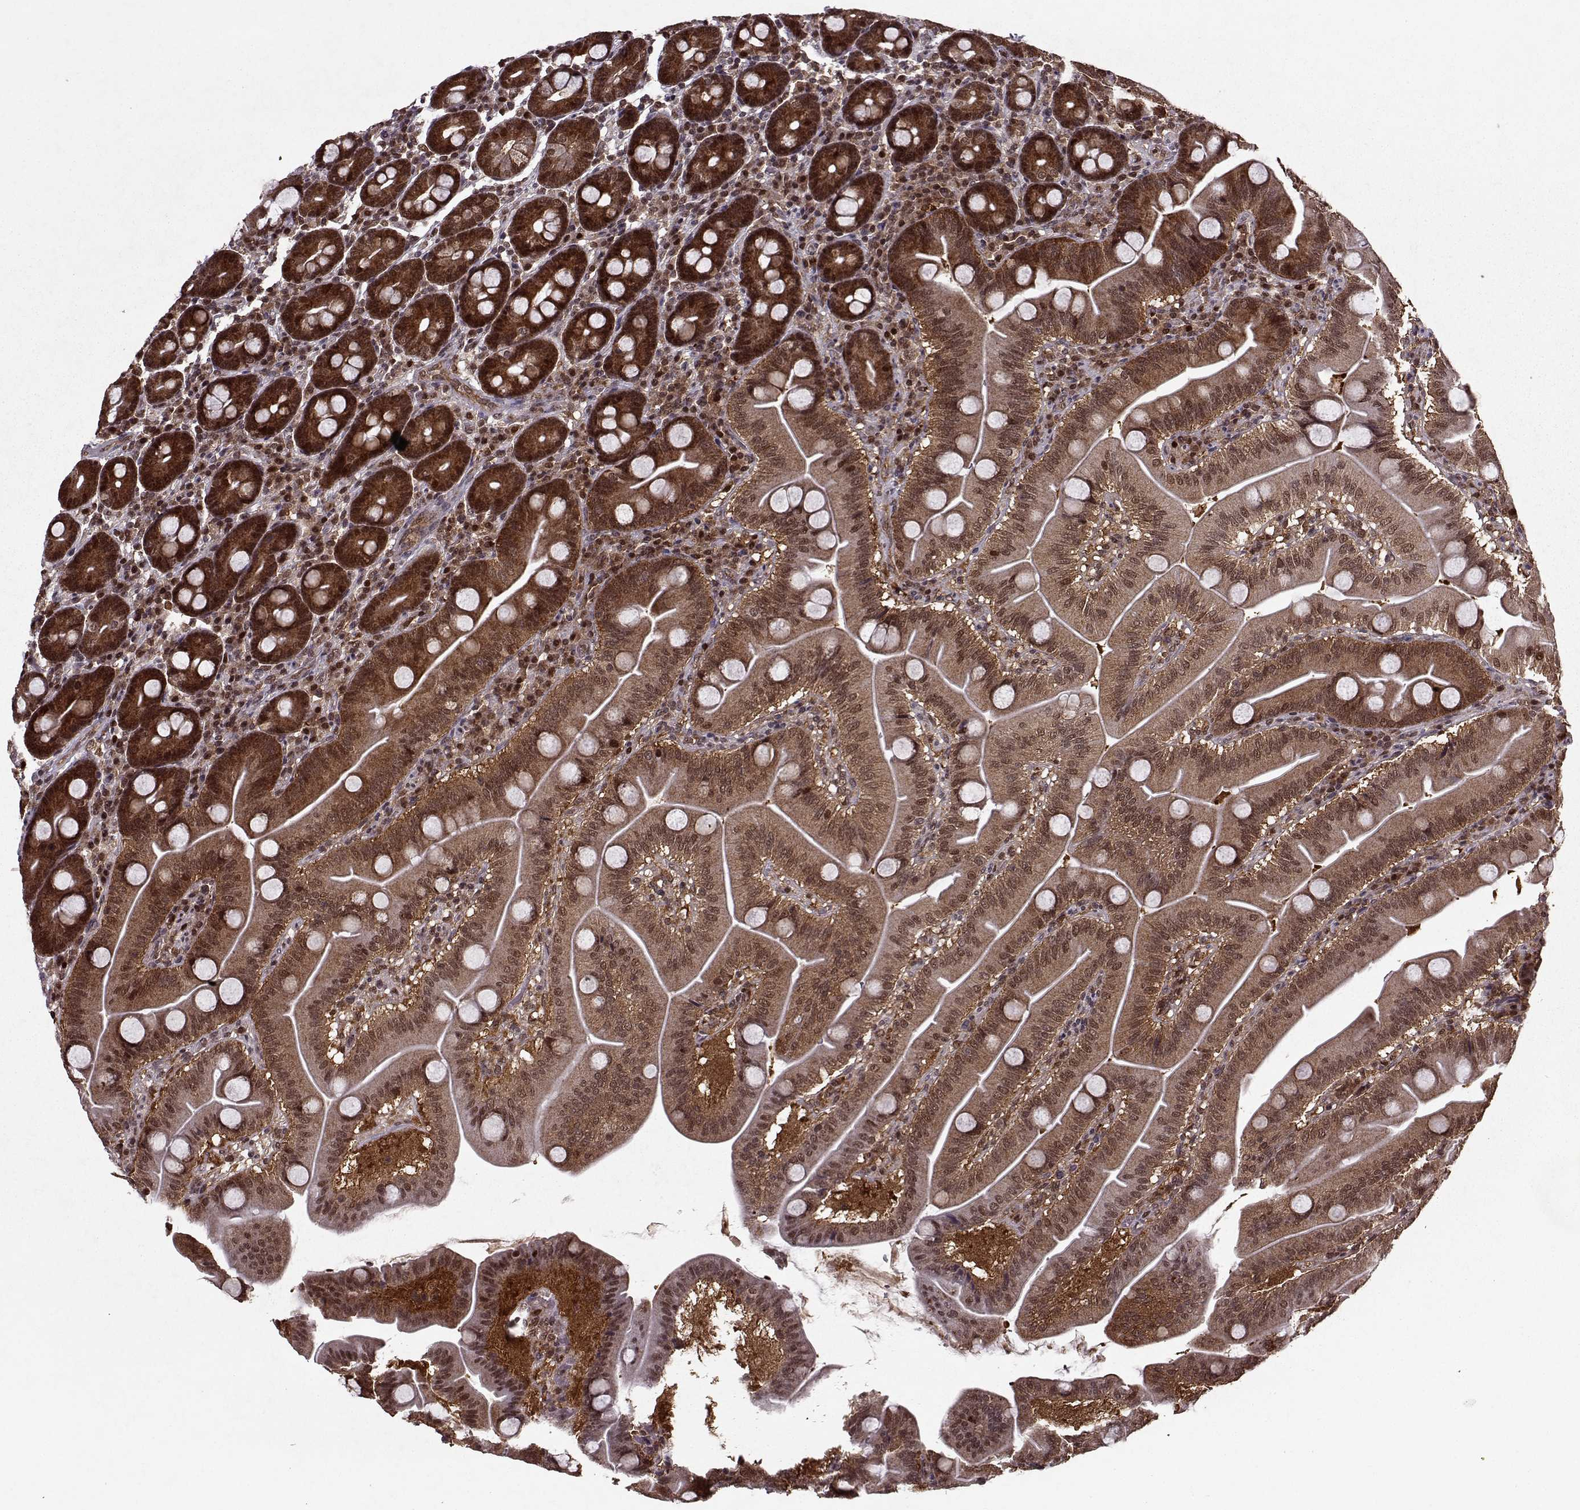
{"staining": {"intensity": "strong", "quantity": ">75%", "location": "cytoplasmic/membranous,nuclear"}, "tissue": "duodenum", "cell_type": "Glandular cells", "image_type": "normal", "snomed": [{"axis": "morphology", "description": "Normal tissue, NOS"}, {"axis": "topography", "description": "Duodenum"}], "caption": "High-power microscopy captured an immunohistochemistry (IHC) photomicrograph of benign duodenum, revealing strong cytoplasmic/membranous,nuclear positivity in approximately >75% of glandular cells.", "gene": "PSMA7", "patient": {"sex": "male", "age": 59}}